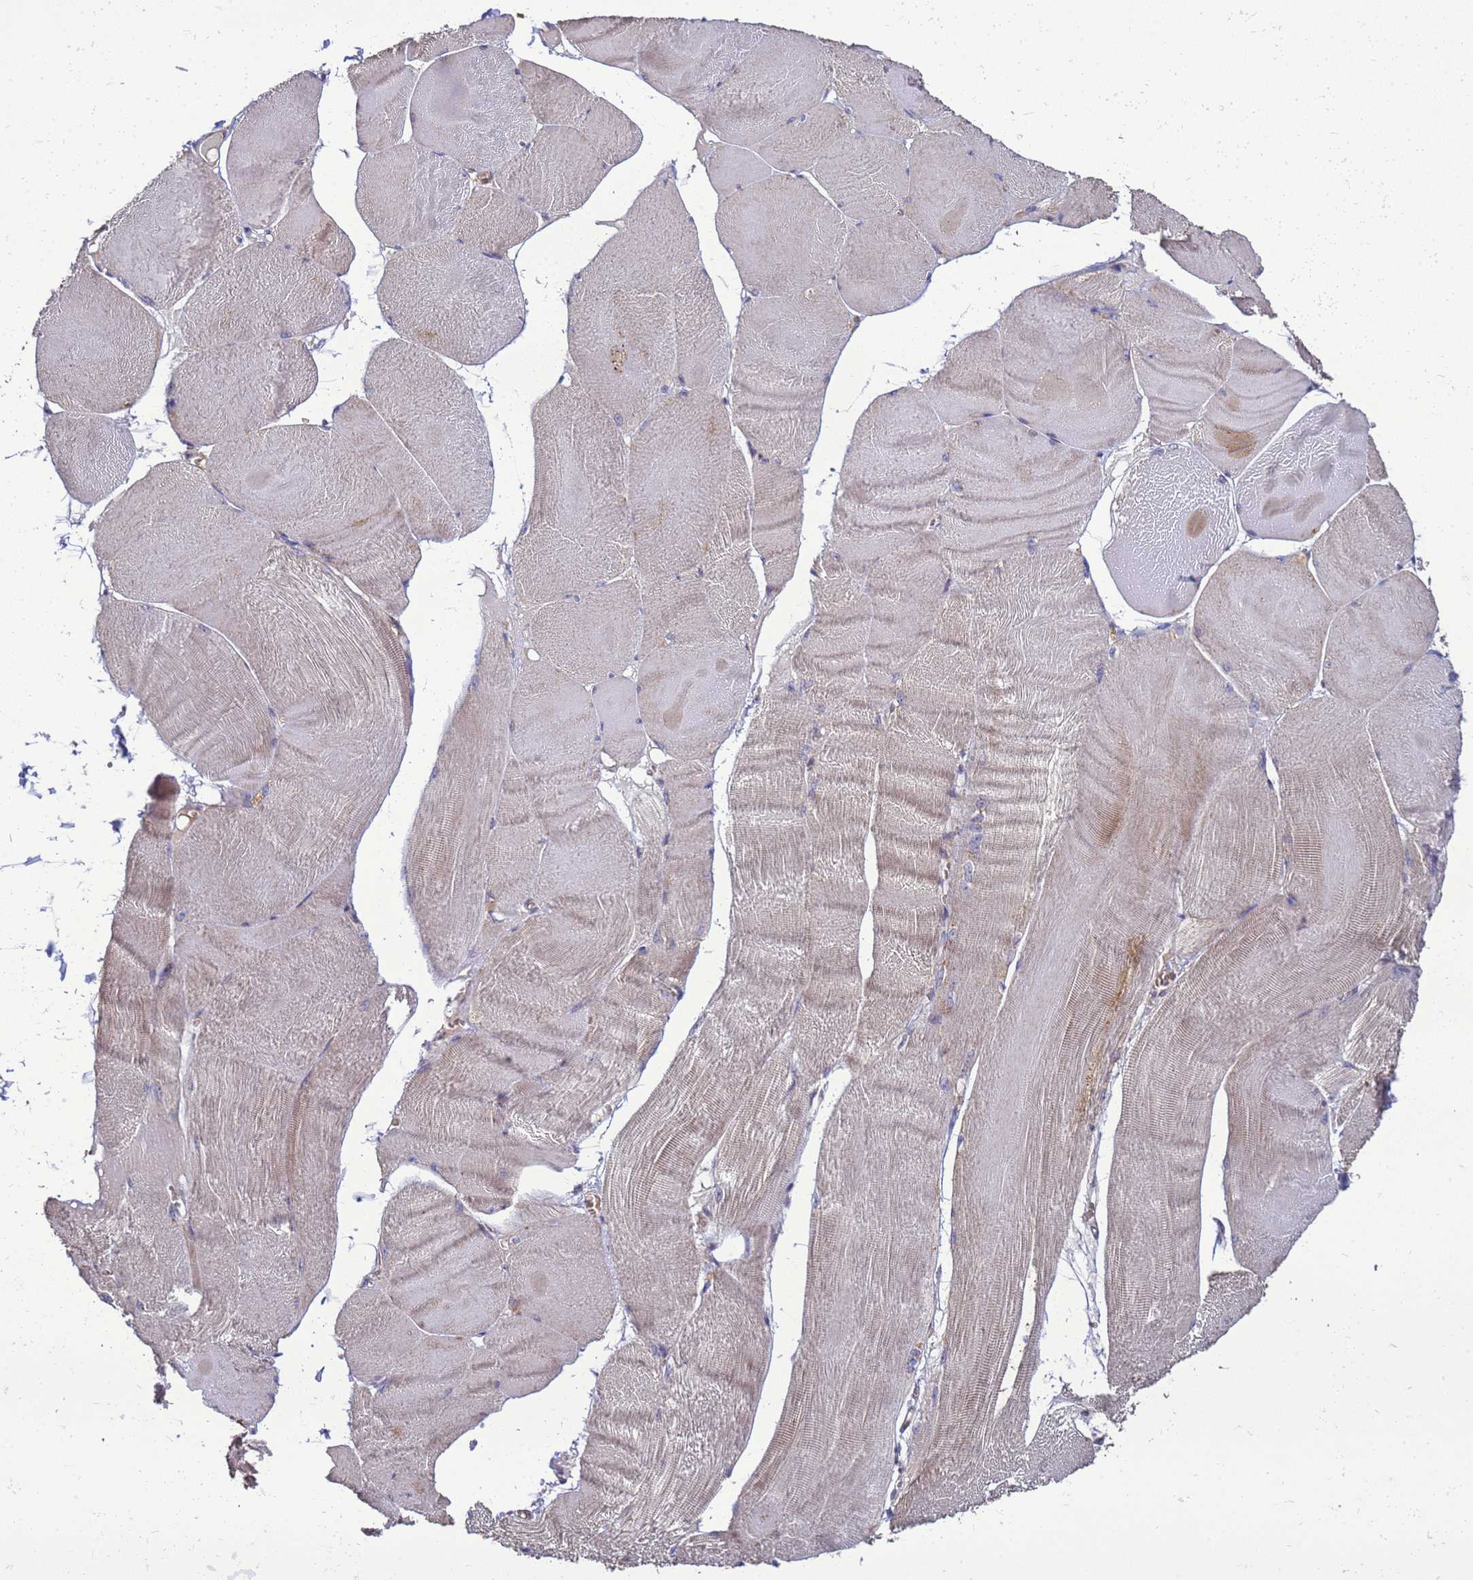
{"staining": {"intensity": "moderate", "quantity": "25%-75%", "location": "cytoplasmic/membranous"}, "tissue": "skeletal muscle", "cell_type": "Myocytes", "image_type": "normal", "snomed": [{"axis": "morphology", "description": "Normal tissue, NOS"}, {"axis": "morphology", "description": "Basal cell carcinoma"}, {"axis": "topography", "description": "Skeletal muscle"}], "caption": "Brown immunohistochemical staining in unremarkable human skeletal muscle exhibits moderate cytoplasmic/membranous positivity in about 25%-75% of myocytes. (DAB IHC with brightfield microscopy, high magnification).", "gene": "EIF4EBP3", "patient": {"sex": "female", "age": 64}}